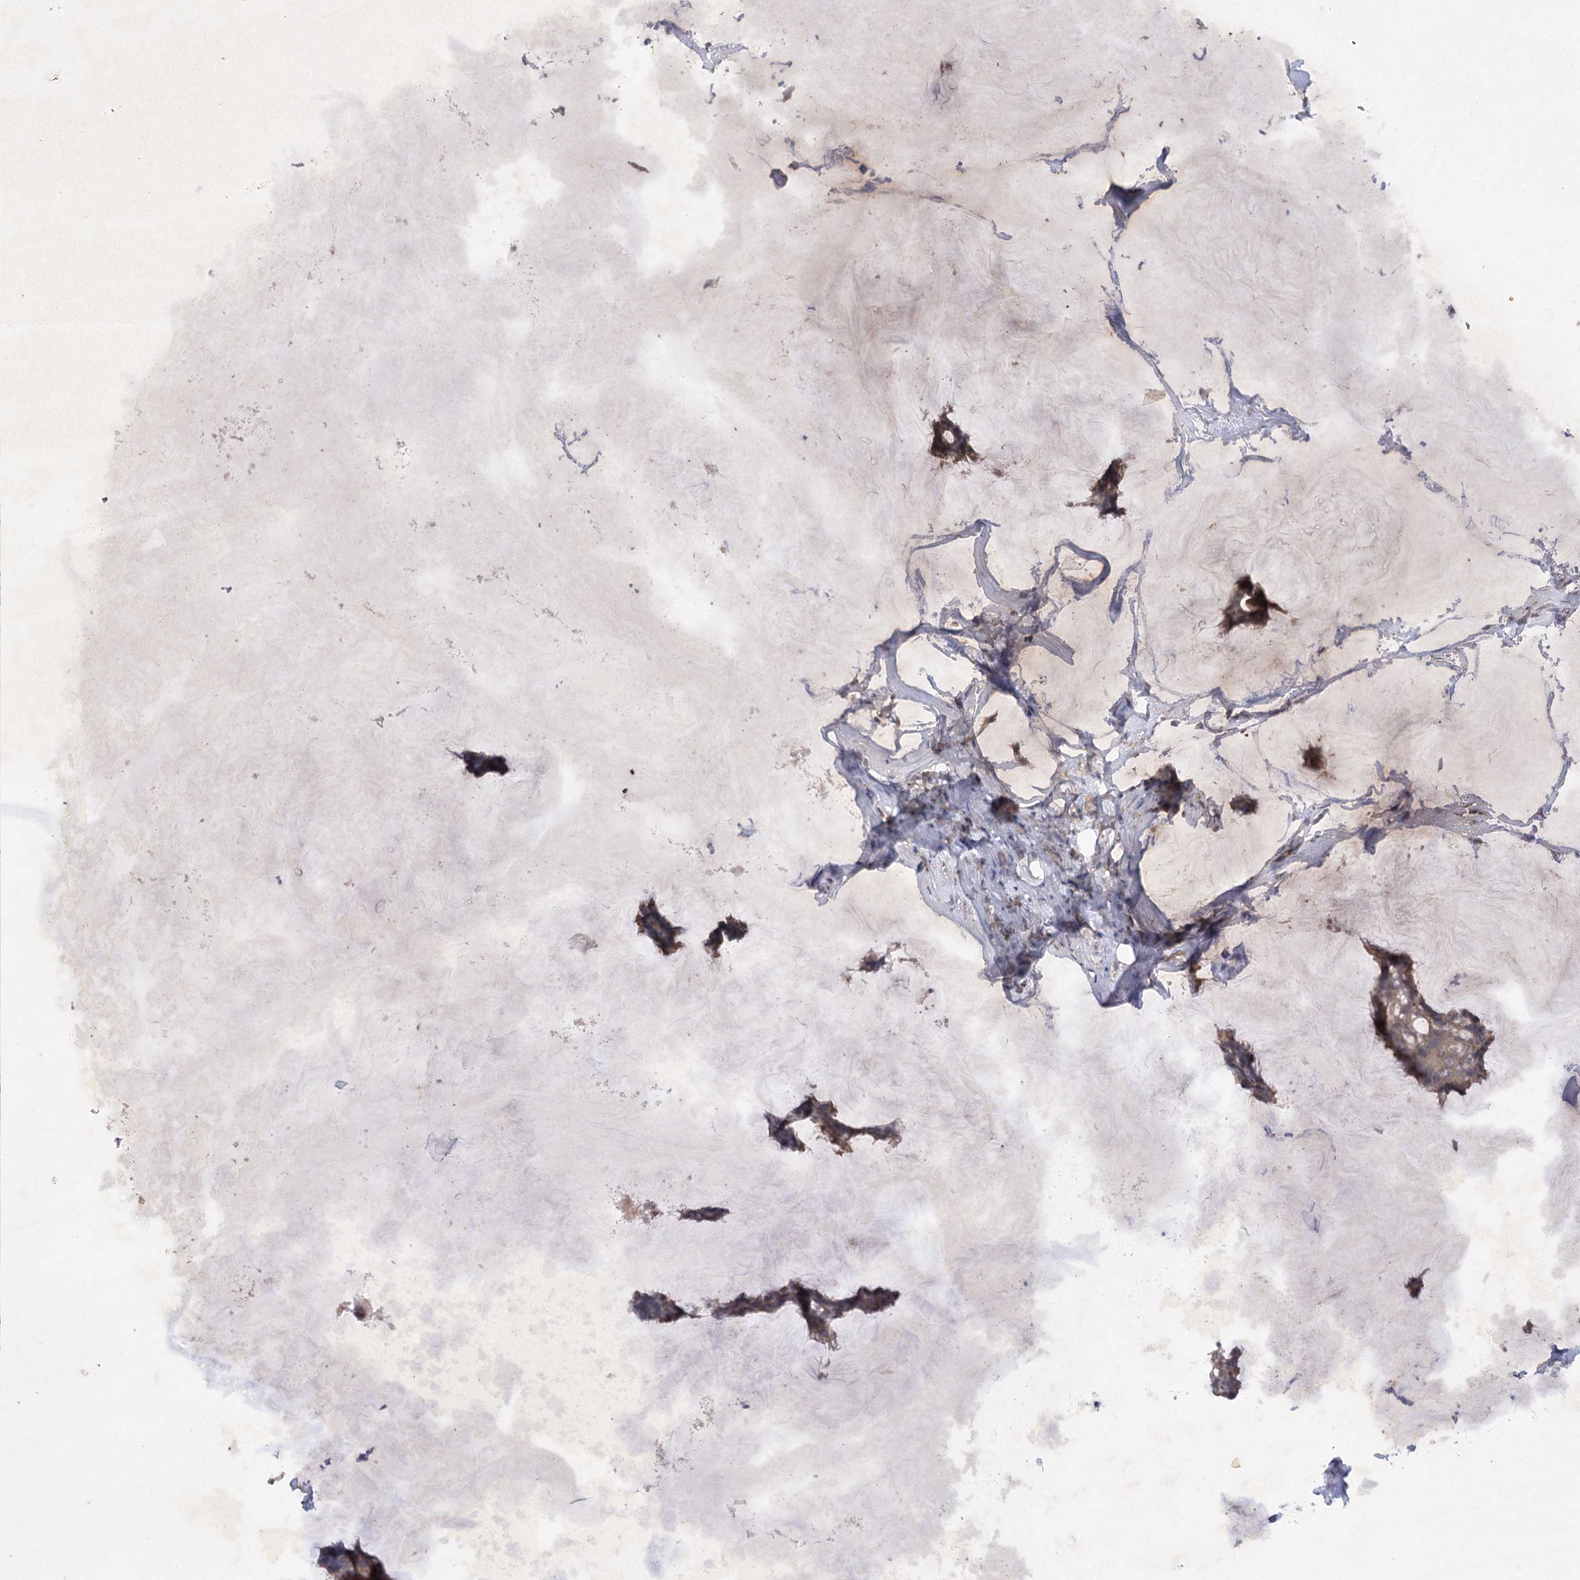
{"staining": {"intensity": "moderate", "quantity": ">75%", "location": "cytoplasmic/membranous"}, "tissue": "breast cancer", "cell_type": "Tumor cells", "image_type": "cancer", "snomed": [{"axis": "morphology", "description": "Duct carcinoma"}, {"axis": "topography", "description": "Breast"}], "caption": "Human breast infiltrating ductal carcinoma stained with a brown dye displays moderate cytoplasmic/membranous positive staining in about >75% of tumor cells.", "gene": "TRAF3IP1", "patient": {"sex": "female", "age": 93}}